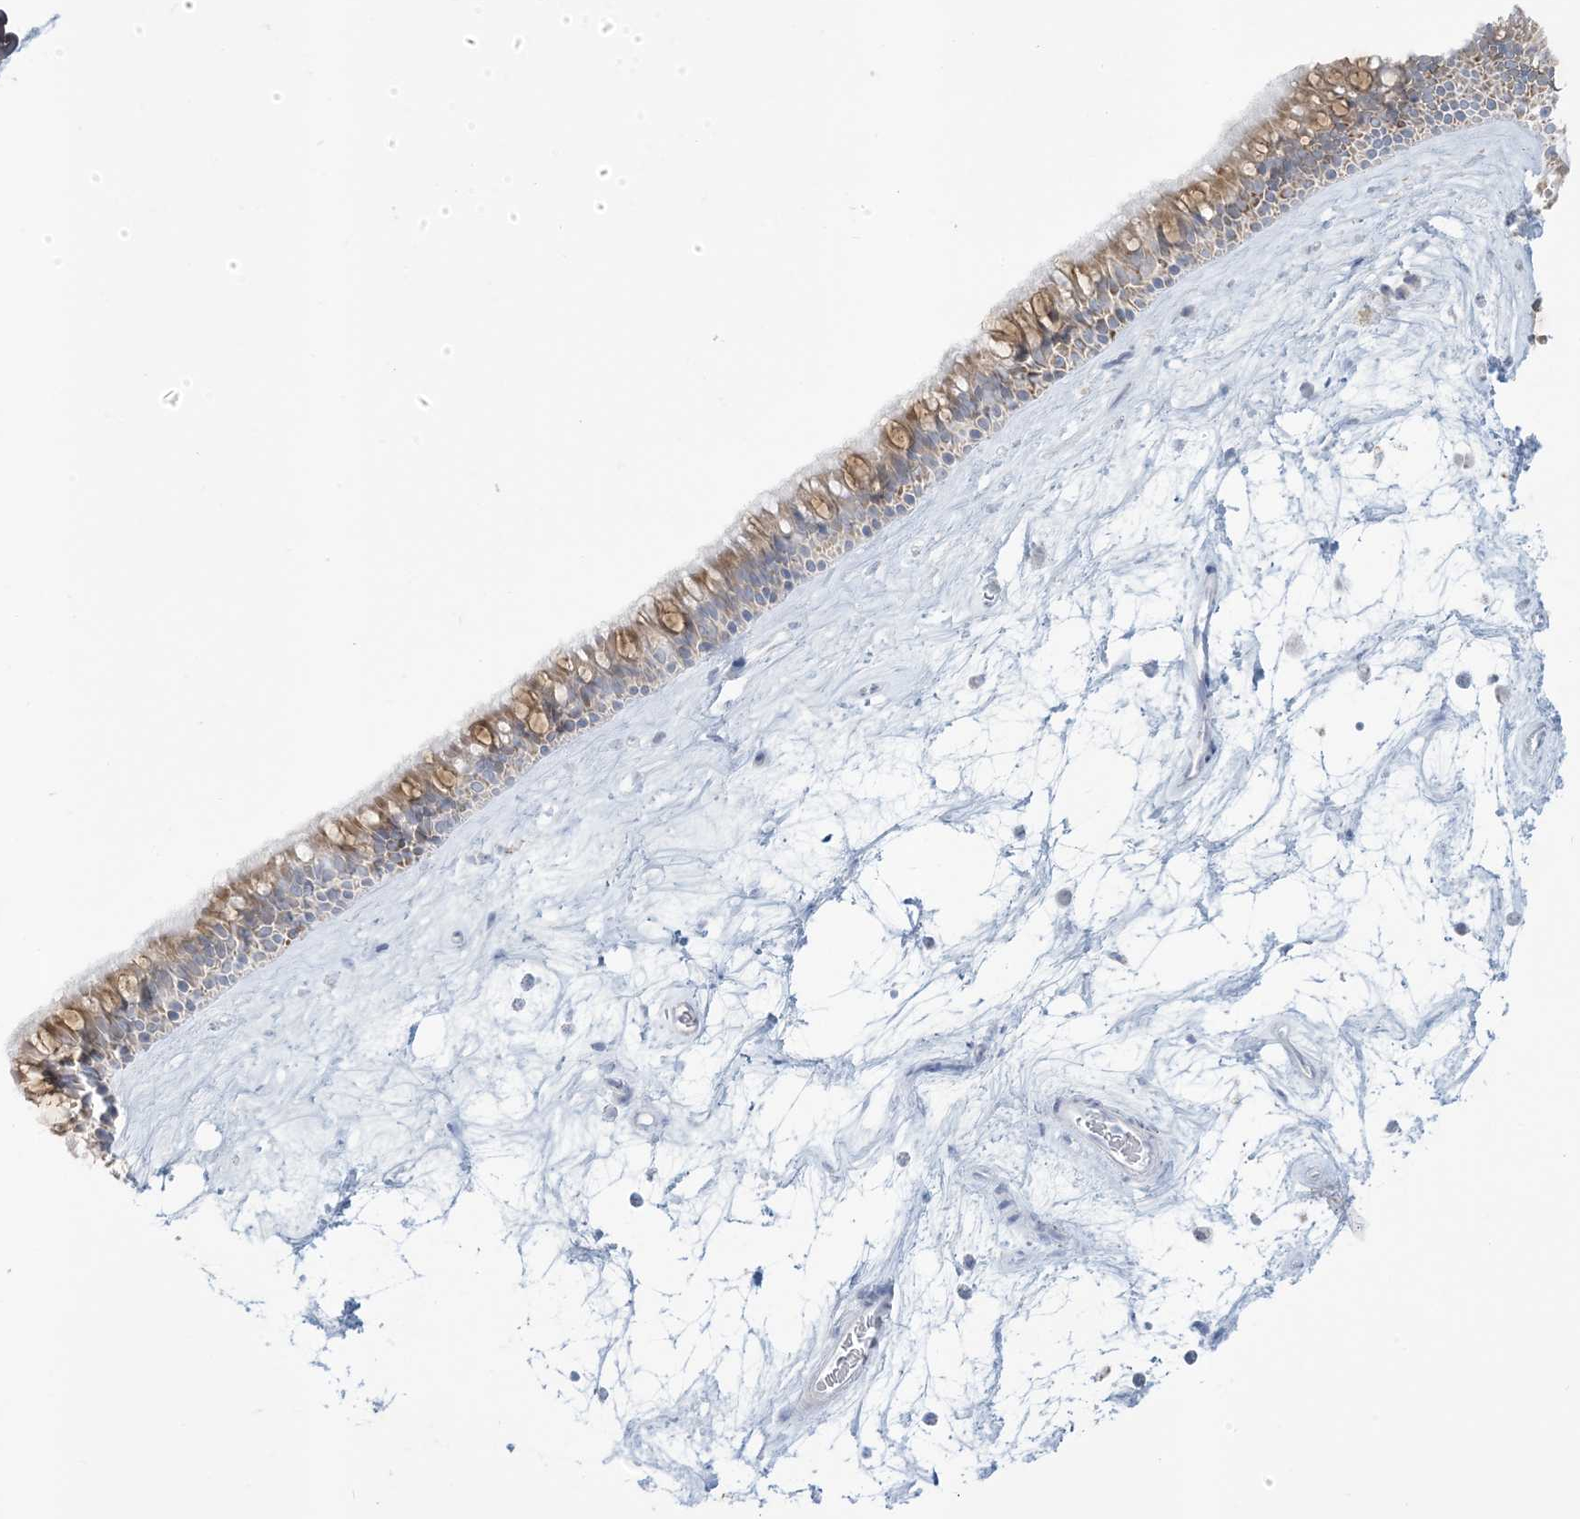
{"staining": {"intensity": "moderate", "quantity": "25%-75%", "location": "cytoplasmic/membranous"}, "tissue": "nasopharynx", "cell_type": "Respiratory epithelial cells", "image_type": "normal", "snomed": [{"axis": "morphology", "description": "Normal tissue, NOS"}, {"axis": "topography", "description": "Nasopharynx"}], "caption": "High-magnification brightfield microscopy of normal nasopharynx stained with DAB (3,3'-diaminobenzidine) (brown) and counterstained with hematoxylin (blue). respiratory epithelial cells exhibit moderate cytoplasmic/membranous expression is seen in approximately25%-75% of cells.", "gene": "ZDHHC4", "patient": {"sex": "male", "age": 64}}